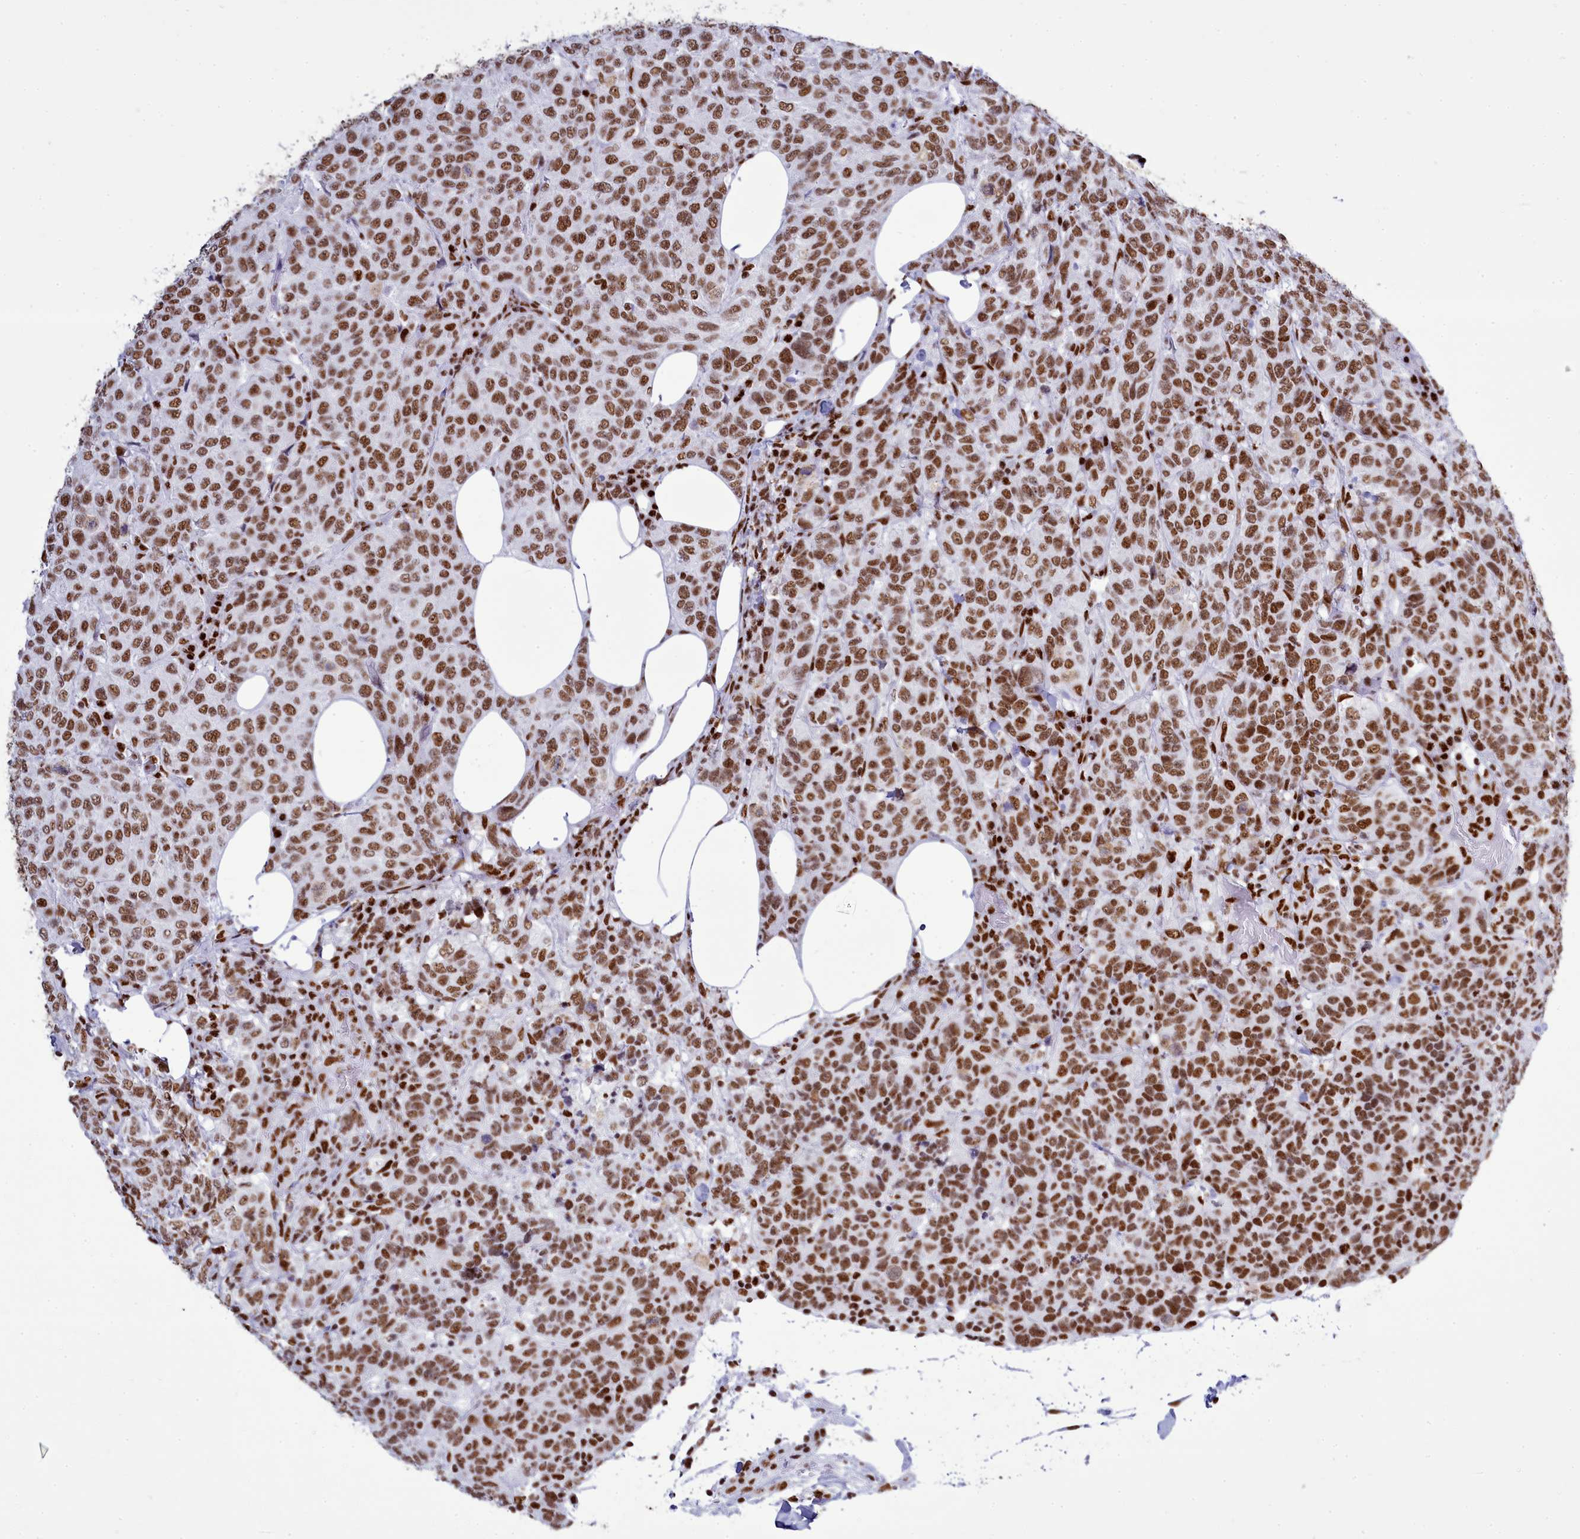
{"staining": {"intensity": "moderate", "quantity": ">75%", "location": "nuclear"}, "tissue": "breast cancer", "cell_type": "Tumor cells", "image_type": "cancer", "snomed": [{"axis": "morphology", "description": "Duct carcinoma"}, {"axis": "topography", "description": "Breast"}], "caption": "A medium amount of moderate nuclear positivity is appreciated in about >75% of tumor cells in breast cancer tissue.", "gene": "RALY", "patient": {"sex": "female", "age": 55}}